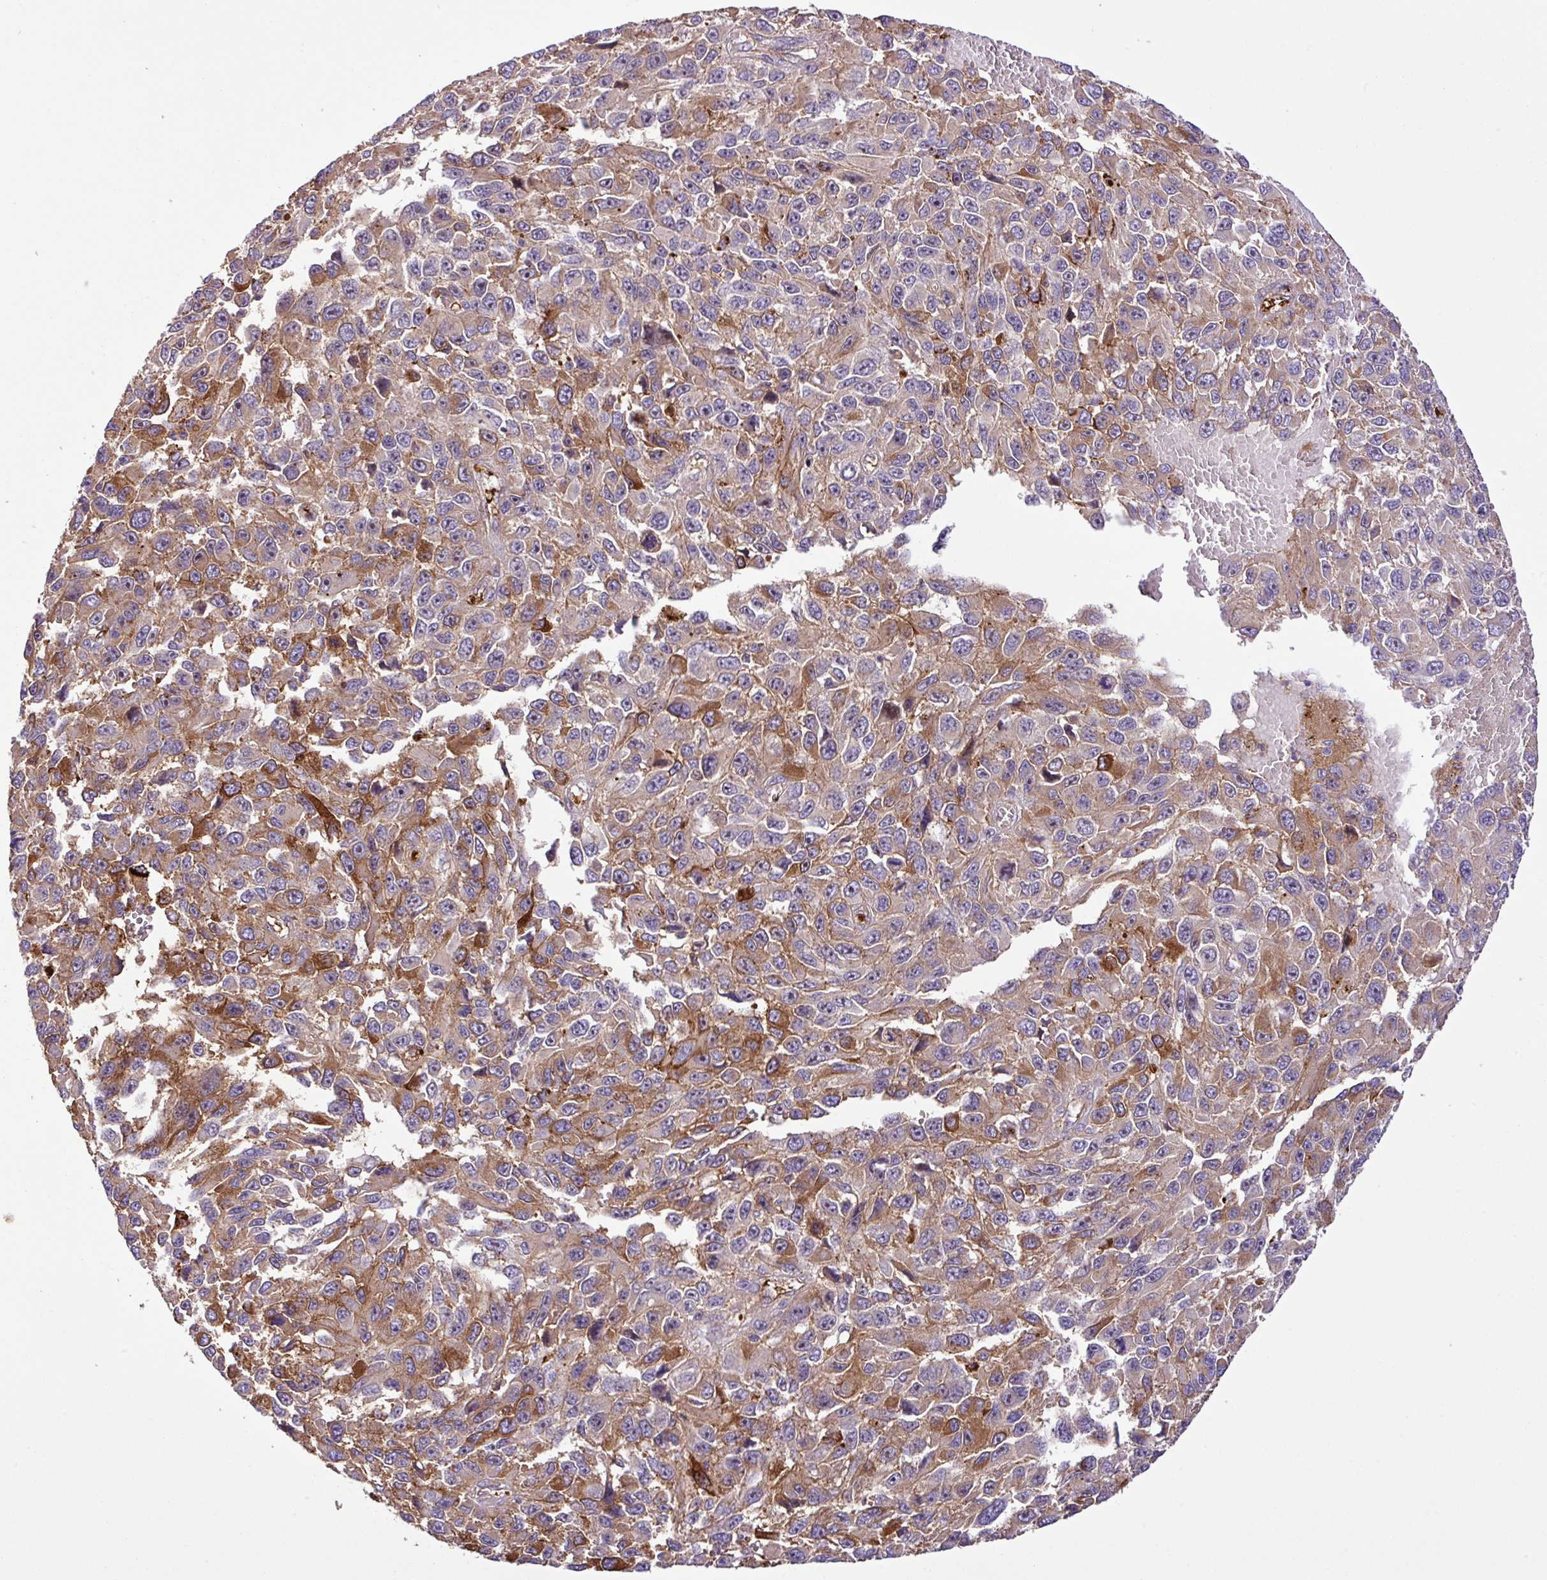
{"staining": {"intensity": "moderate", "quantity": "25%-75%", "location": "cytoplasmic/membranous"}, "tissue": "melanoma", "cell_type": "Tumor cells", "image_type": "cancer", "snomed": [{"axis": "morphology", "description": "Normal tissue, NOS"}, {"axis": "morphology", "description": "Malignant melanoma, NOS"}, {"axis": "topography", "description": "Skin"}], "caption": "IHC photomicrograph of neoplastic tissue: melanoma stained using immunohistochemistry (IHC) exhibits medium levels of moderate protein expression localized specifically in the cytoplasmic/membranous of tumor cells, appearing as a cytoplasmic/membranous brown color.", "gene": "ZNF266", "patient": {"sex": "female", "age": 96}}